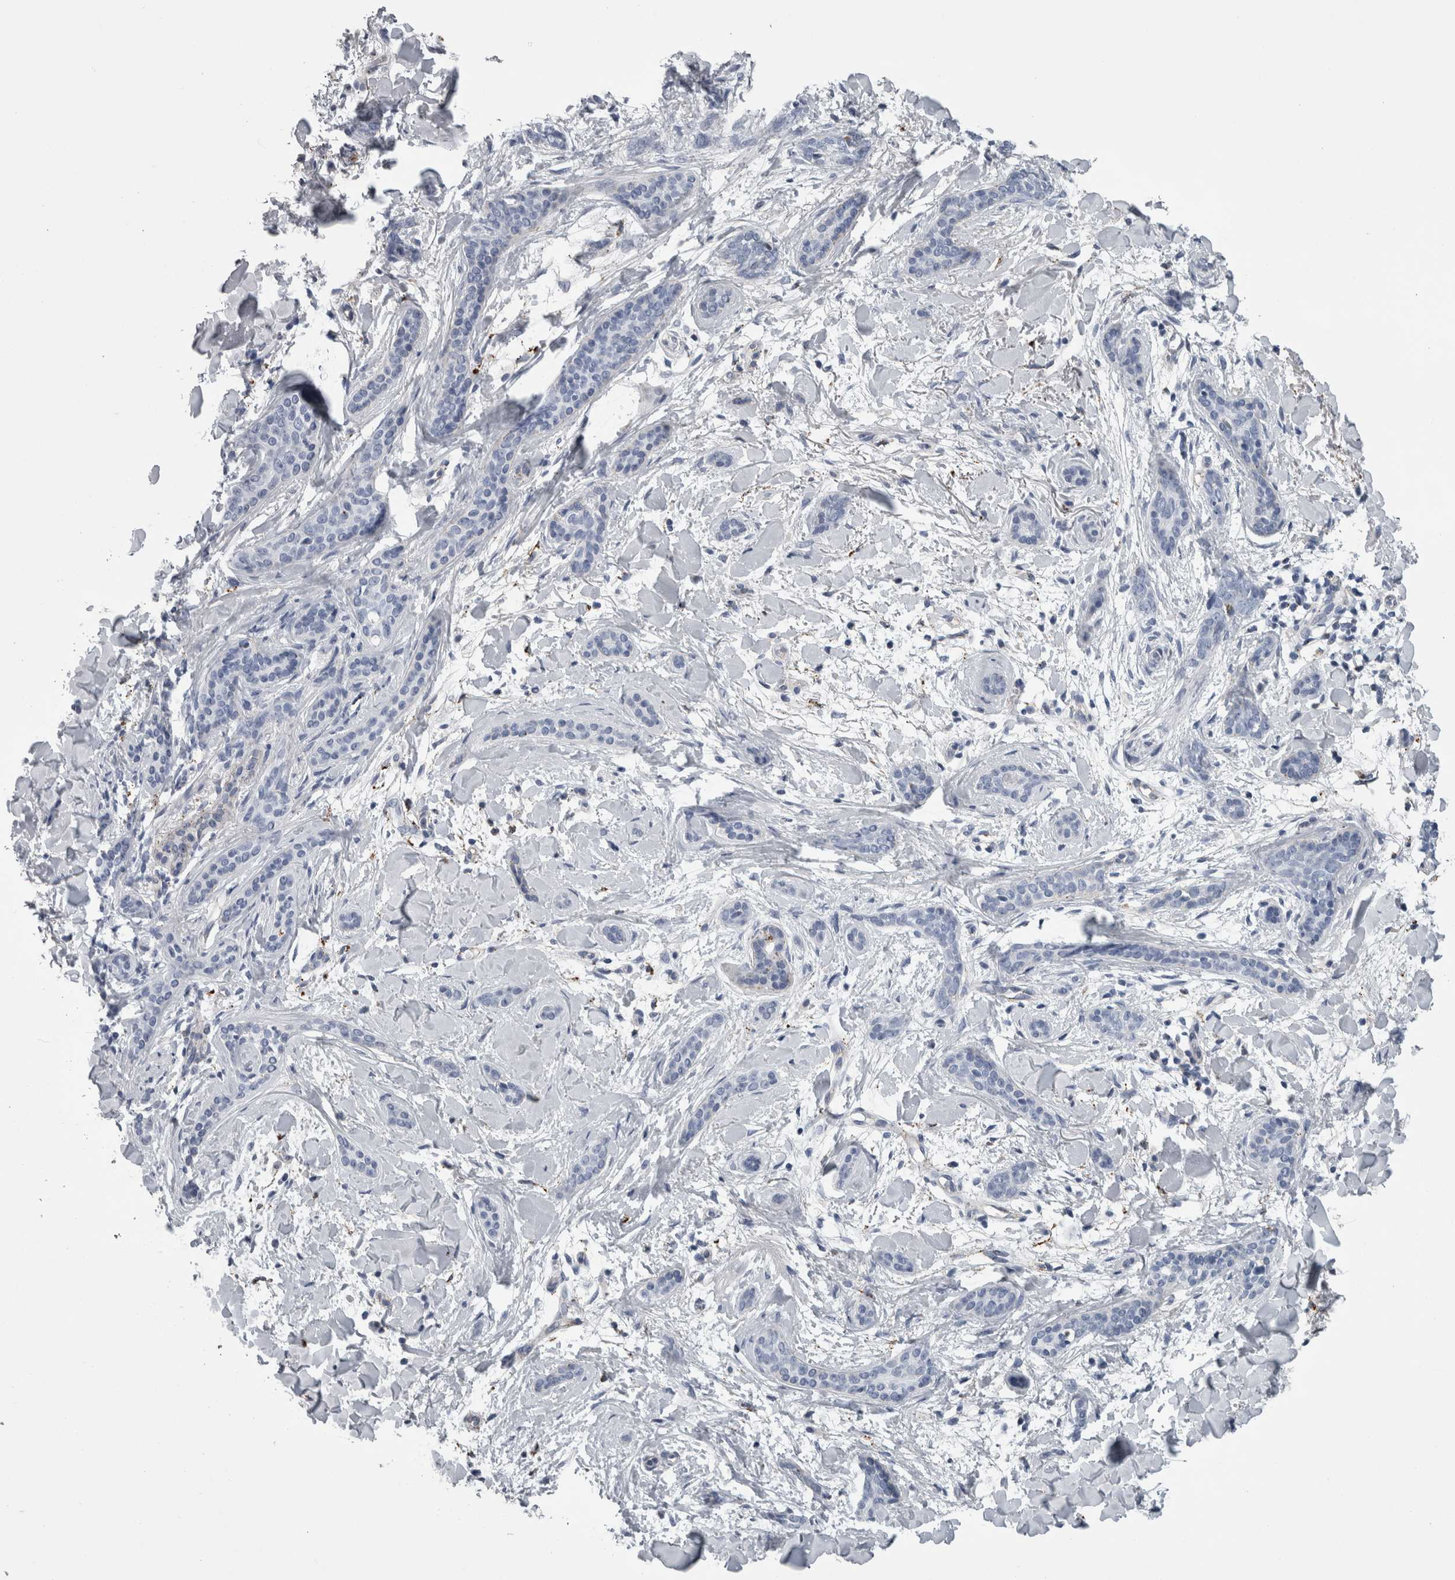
{"staining": {"intensity": "negative", "quantity": "none", "location": "none"}, "tissue": "skin cancer", "cell_type": "Tumor cells", "image_type": "cancer", "snomed": [{"axis": "morphology", "description": "Basal cell carcinoma"}, {"axis": "morphology", "description": "Adnexal tumor, benign"}, {"axis": "topography", "description": "Skin"}], "caption": "Tumor cells show no significant protein positivity in skin cancer.", "gene": "DPP7", "patient": {"sex": "female", "age": 42}}